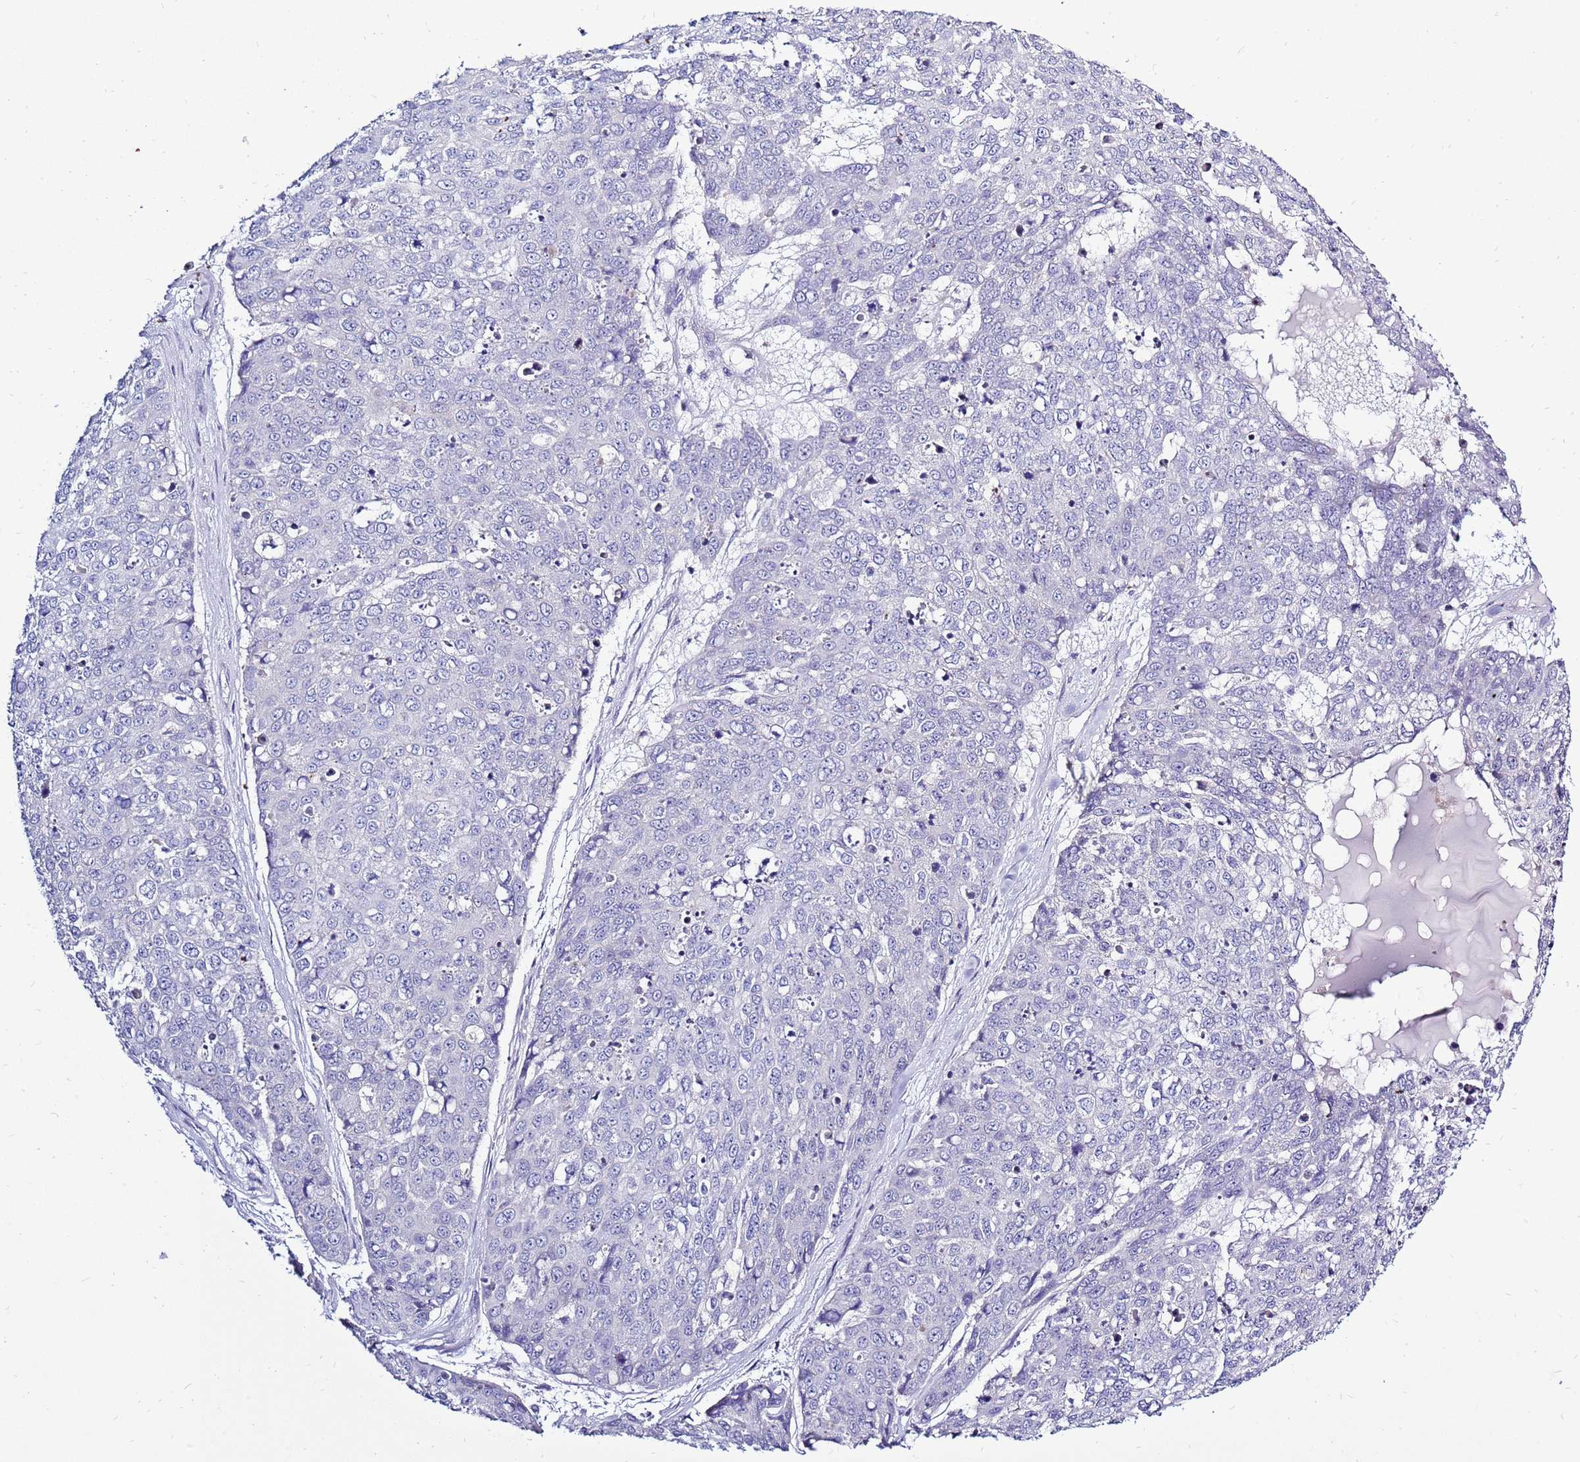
{"staining": {"intensity": "negative", "quantity": "none", "location": "none"}, "tissue": "skin cancer", "cell_type": "Tumor cells", "image_type": "cancer", "snomed": [{"axis": "morphology", "description": "Squamous cell carcinoma, NOS"}, {"axis": "topography", "description": "Skin"}], "caption": "High power microscopy image of an IHC histopathology image of skin cancer (squamous cell carcinoma), revealing no significant expression in tumor cells.", "gene": "IGF1R", "patient": {"sex": "female", "age": 44}}